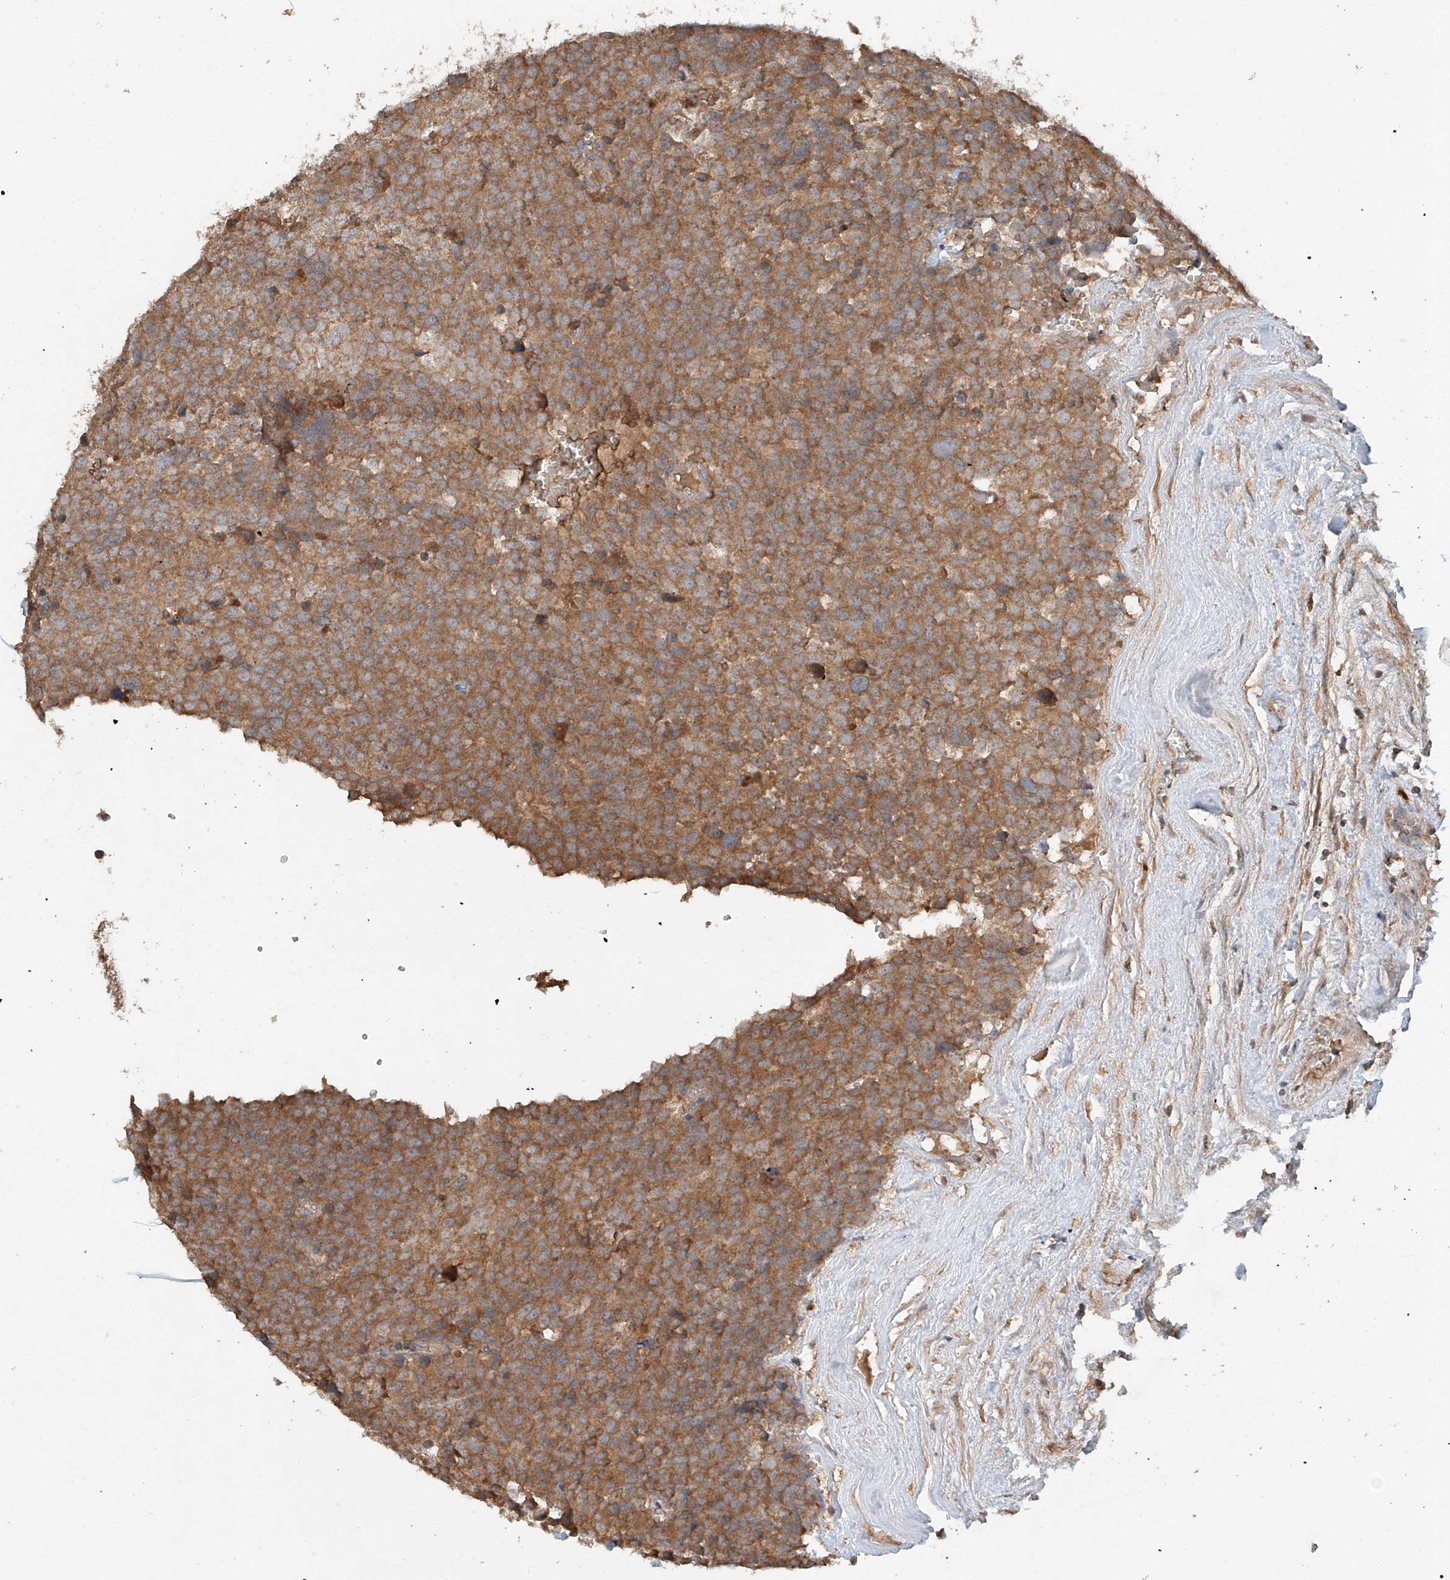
{"staining": {"intensity": "moderate", "quantity": ">75%", "location": "cytoplasmic/membranous"}, "tissue": "testis cancer", "cell_type": "Tumor cells", "image_type": "cancer", "snomed": [{"axis": "morphology", "description": "Seminoma, NOS"}, {"axis": "topography", "description": "Testis"}], "caption": "This image displays testis cancer stained with IHC to label a protein in brown. The cytoplasmic/membranous of tumor cells show moderate positivity for the protein. Nuclei are counter-stained blue.", "gene": "GNB1L", "patient": {"sex": "male", "age": 71}}